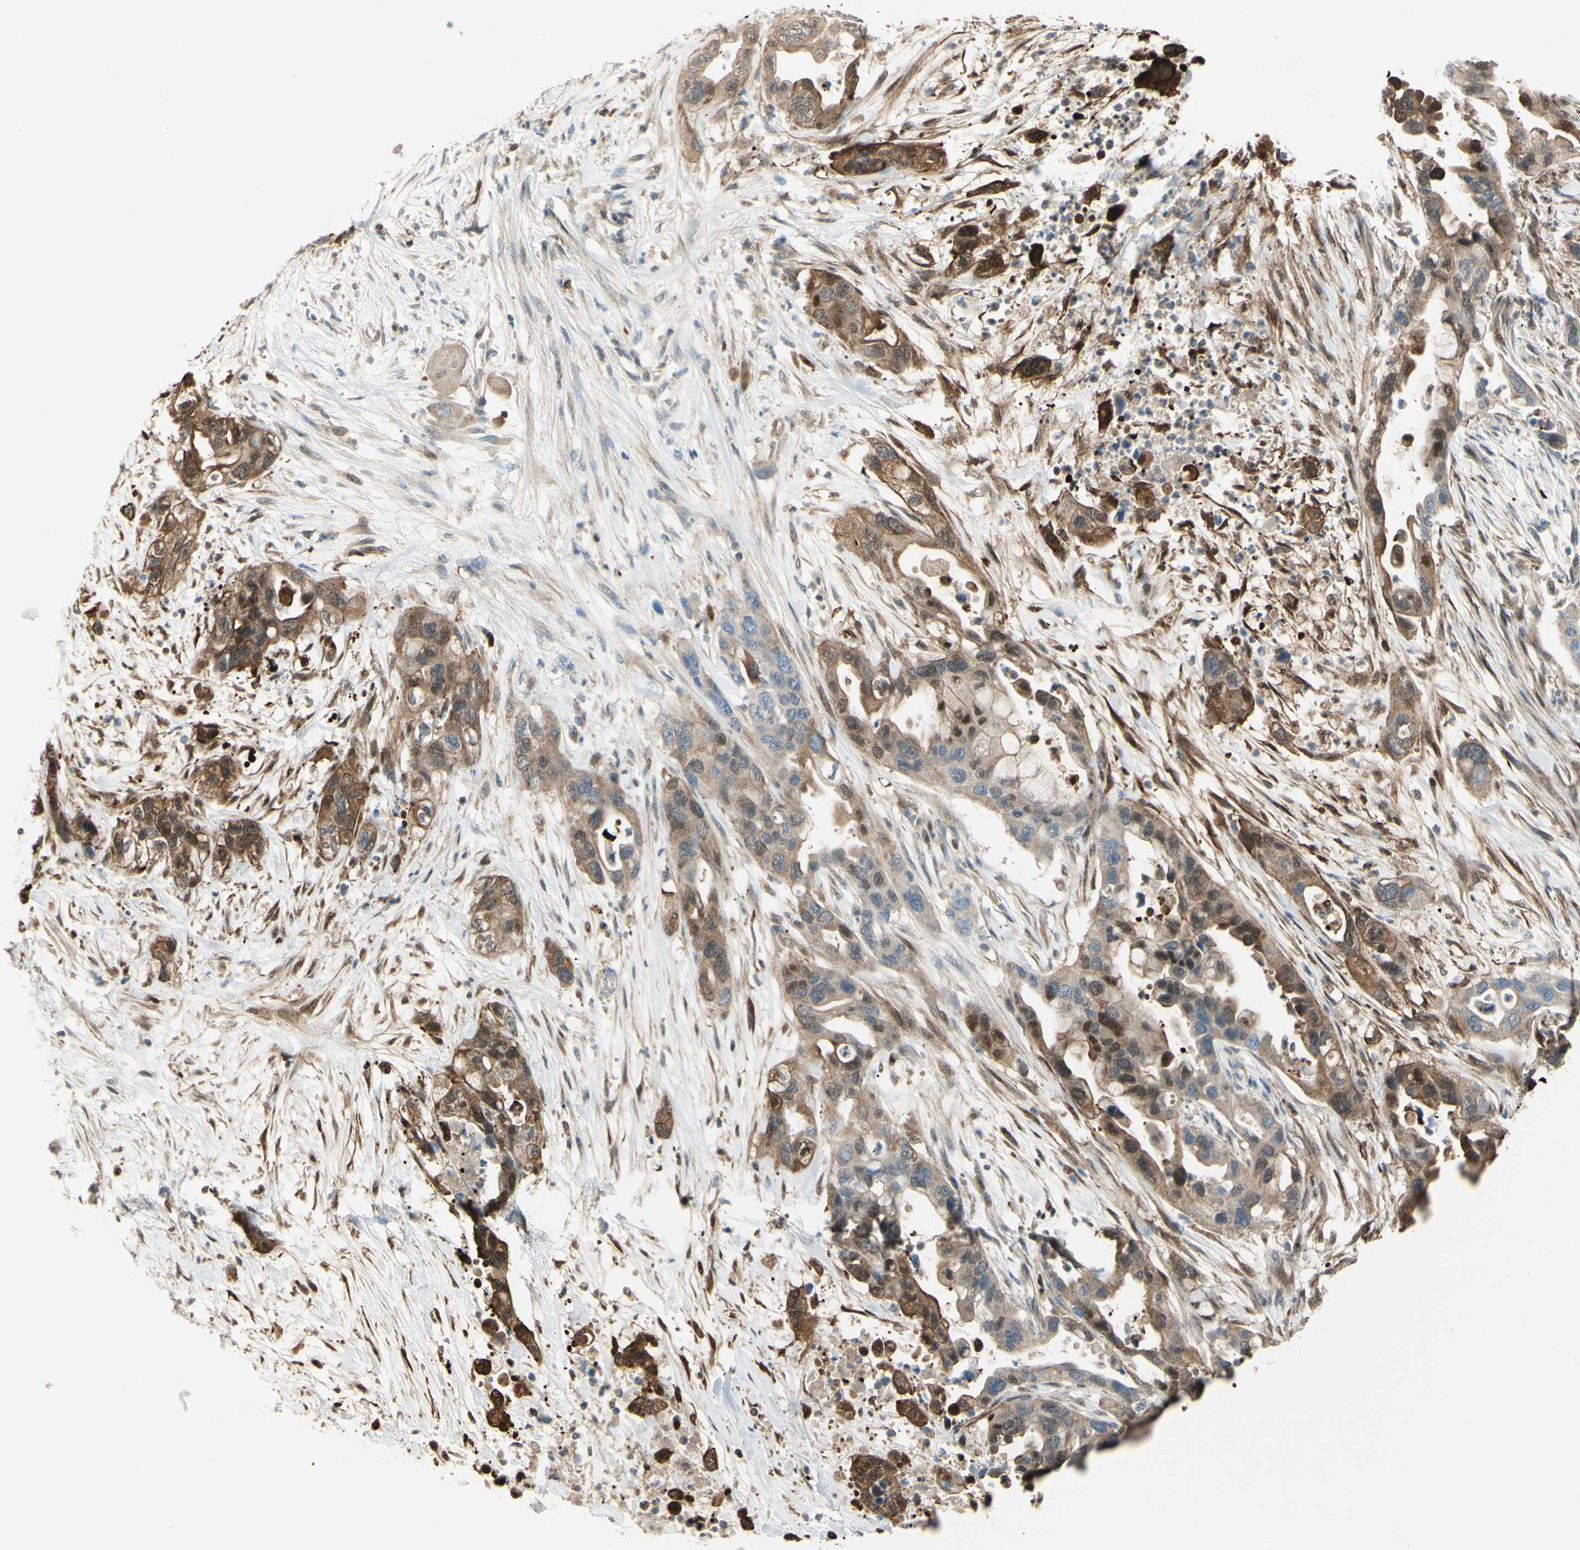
{"staining": {"intensity": "strong", "quantity": "25%-75%", "location": "cytoplasmic/membranous"}, "tissue": "pancreatic cancer", "cell_type": "Tumor cells", "image_type": "cancer", "snomed": [{"axis": "morphology", "description": "Adenocarcinoma, NOS"}, {"axis": "topography", "description": "Pancreas"}], "caption": "Tumor cells display high levels of strong cytoplasmic/membranous positivity in approximately 25%-75% of cells in adenocarcinoma (pancreatic).", "gene": "C1orf159", "patient": {"sex": "female", "age": 71}}